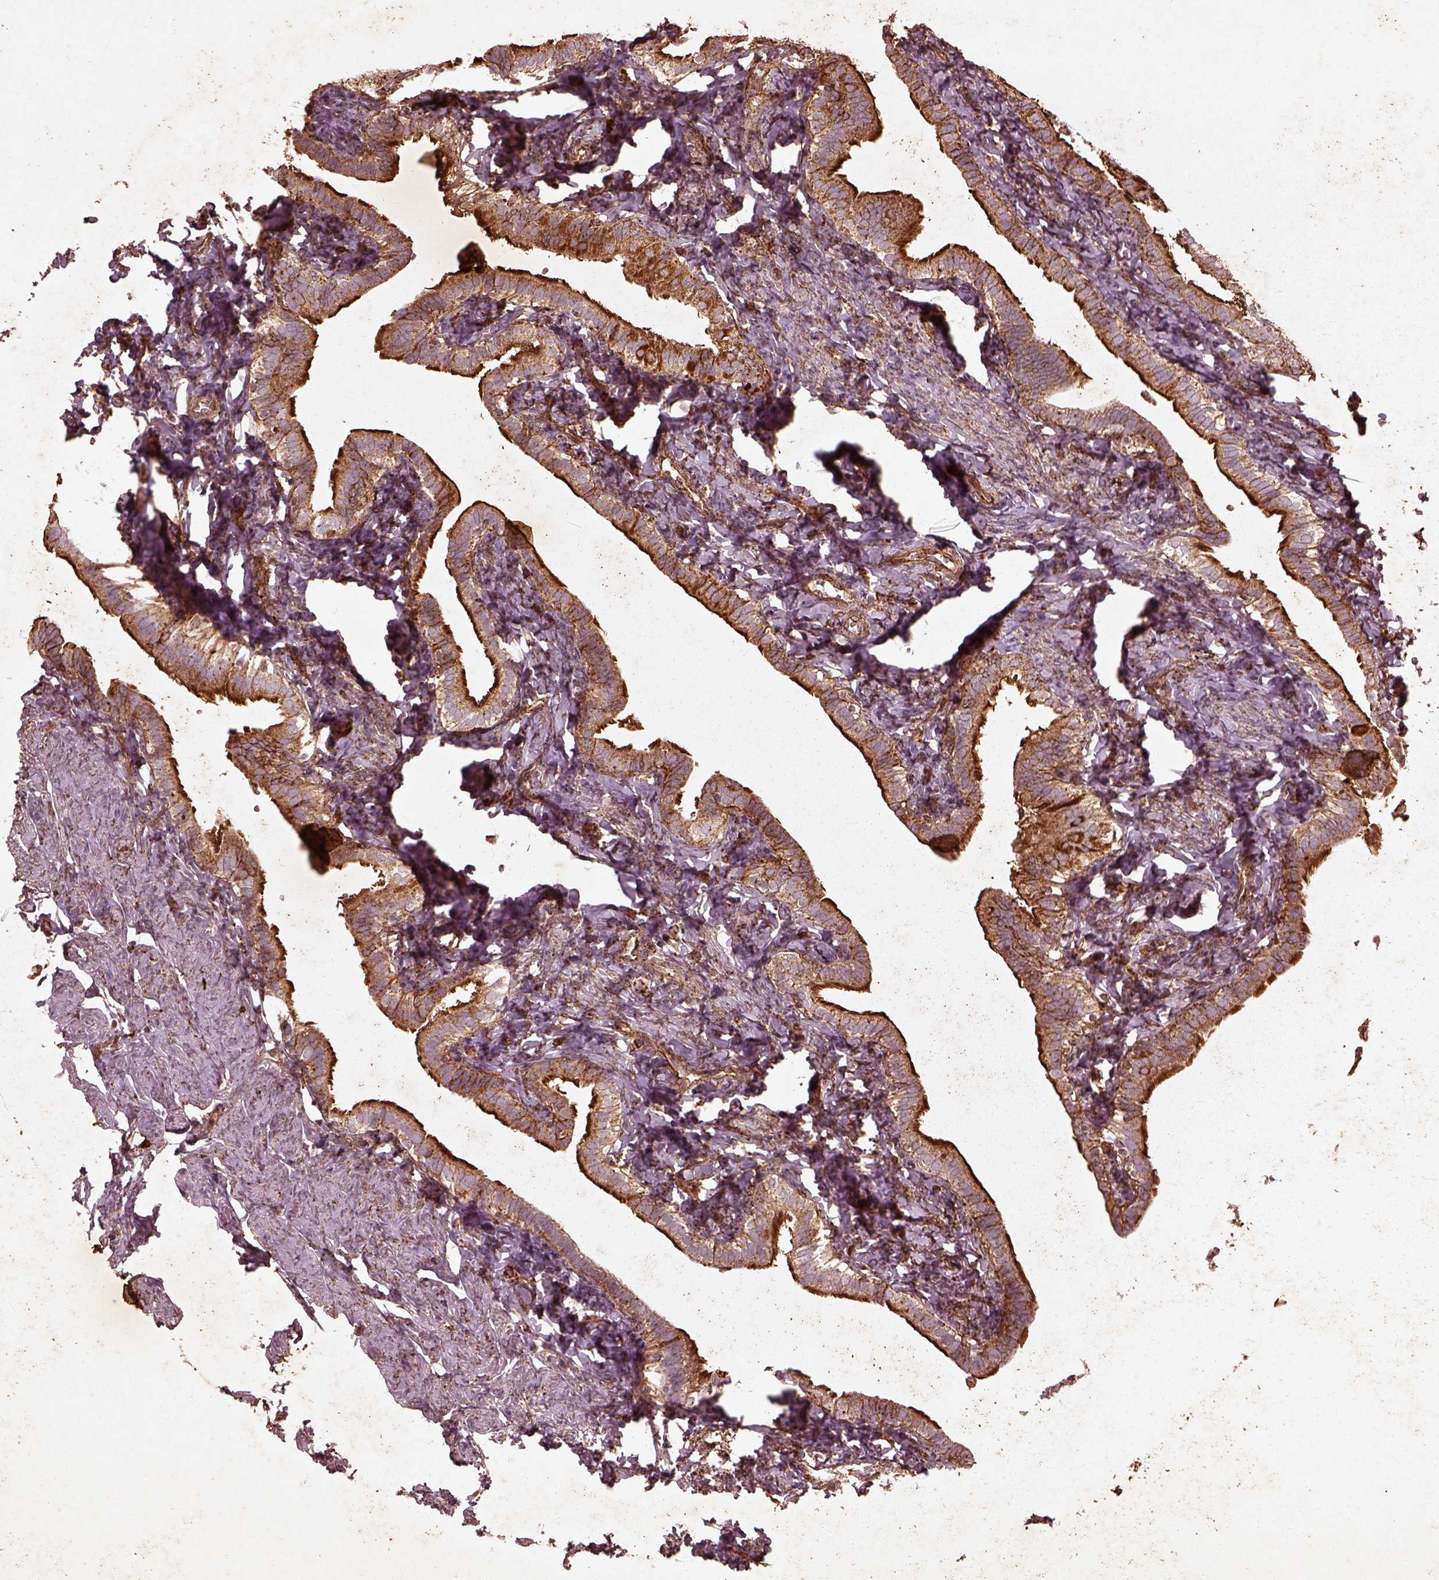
{"staining": {"intensity": "strong", "quantity": ">75%", "location": "cytoplasmic/membranous"}, "tissue": "fallopian tube", "cell_type": "Glandular cells", "image_type": "normal", "snomed": [{"axis": "morphology", "description": "Normal tissue, NOS"}, {"axis": "topography", "description": "Fallopian tube"}], "caption": "Unremarkable fallopian tube exhibits strong cytoplasmic/membranous positivity in about >75% of glandular cells.", "gene": "ENSG00000285130", "patient": {"sex": "female", "age": 41}}